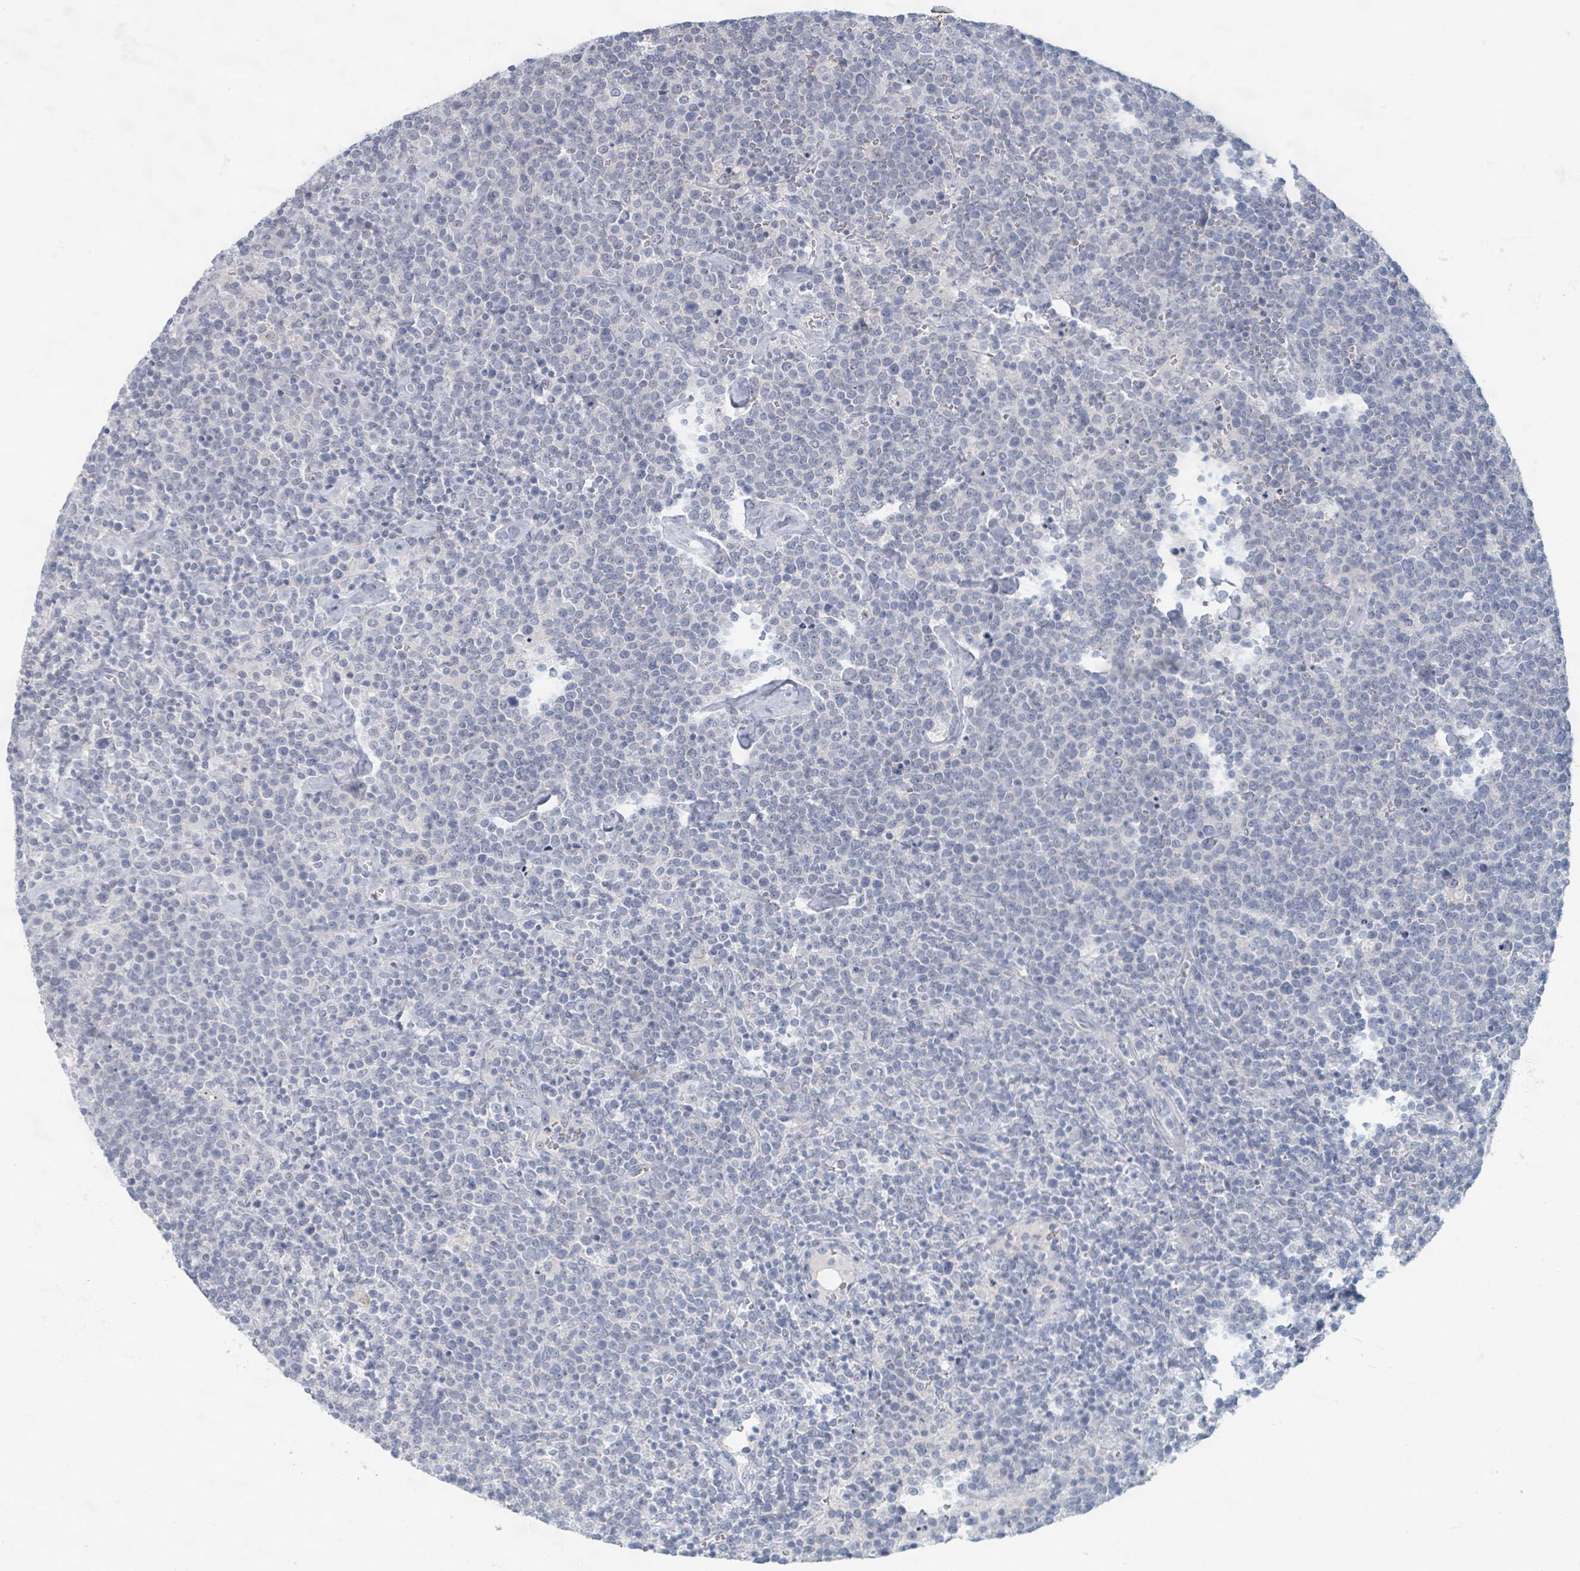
{"staining": {"intensity": "negative", "quantity": "none", "location": "none"}, "tissue": "lymphoma", "cell_type": "Tumor cells", "image_type": "cancer", "snomed": [{"axis": "morphology", "description": "Malignant lymphoma, non-Hodgkin's type, High grade"}, {"axis": "topography", "description": "Lymph node"}], "caption": "An immunohistochemistry photomicrograph of lymphoma is shown. There is no staining in tumor cells of lymphoma. (Immunohistochemistry (ihc), brightfield microscopy, high magnification).", "gene": "WNT11", "patient": {"sex": "male", "age": 61}}